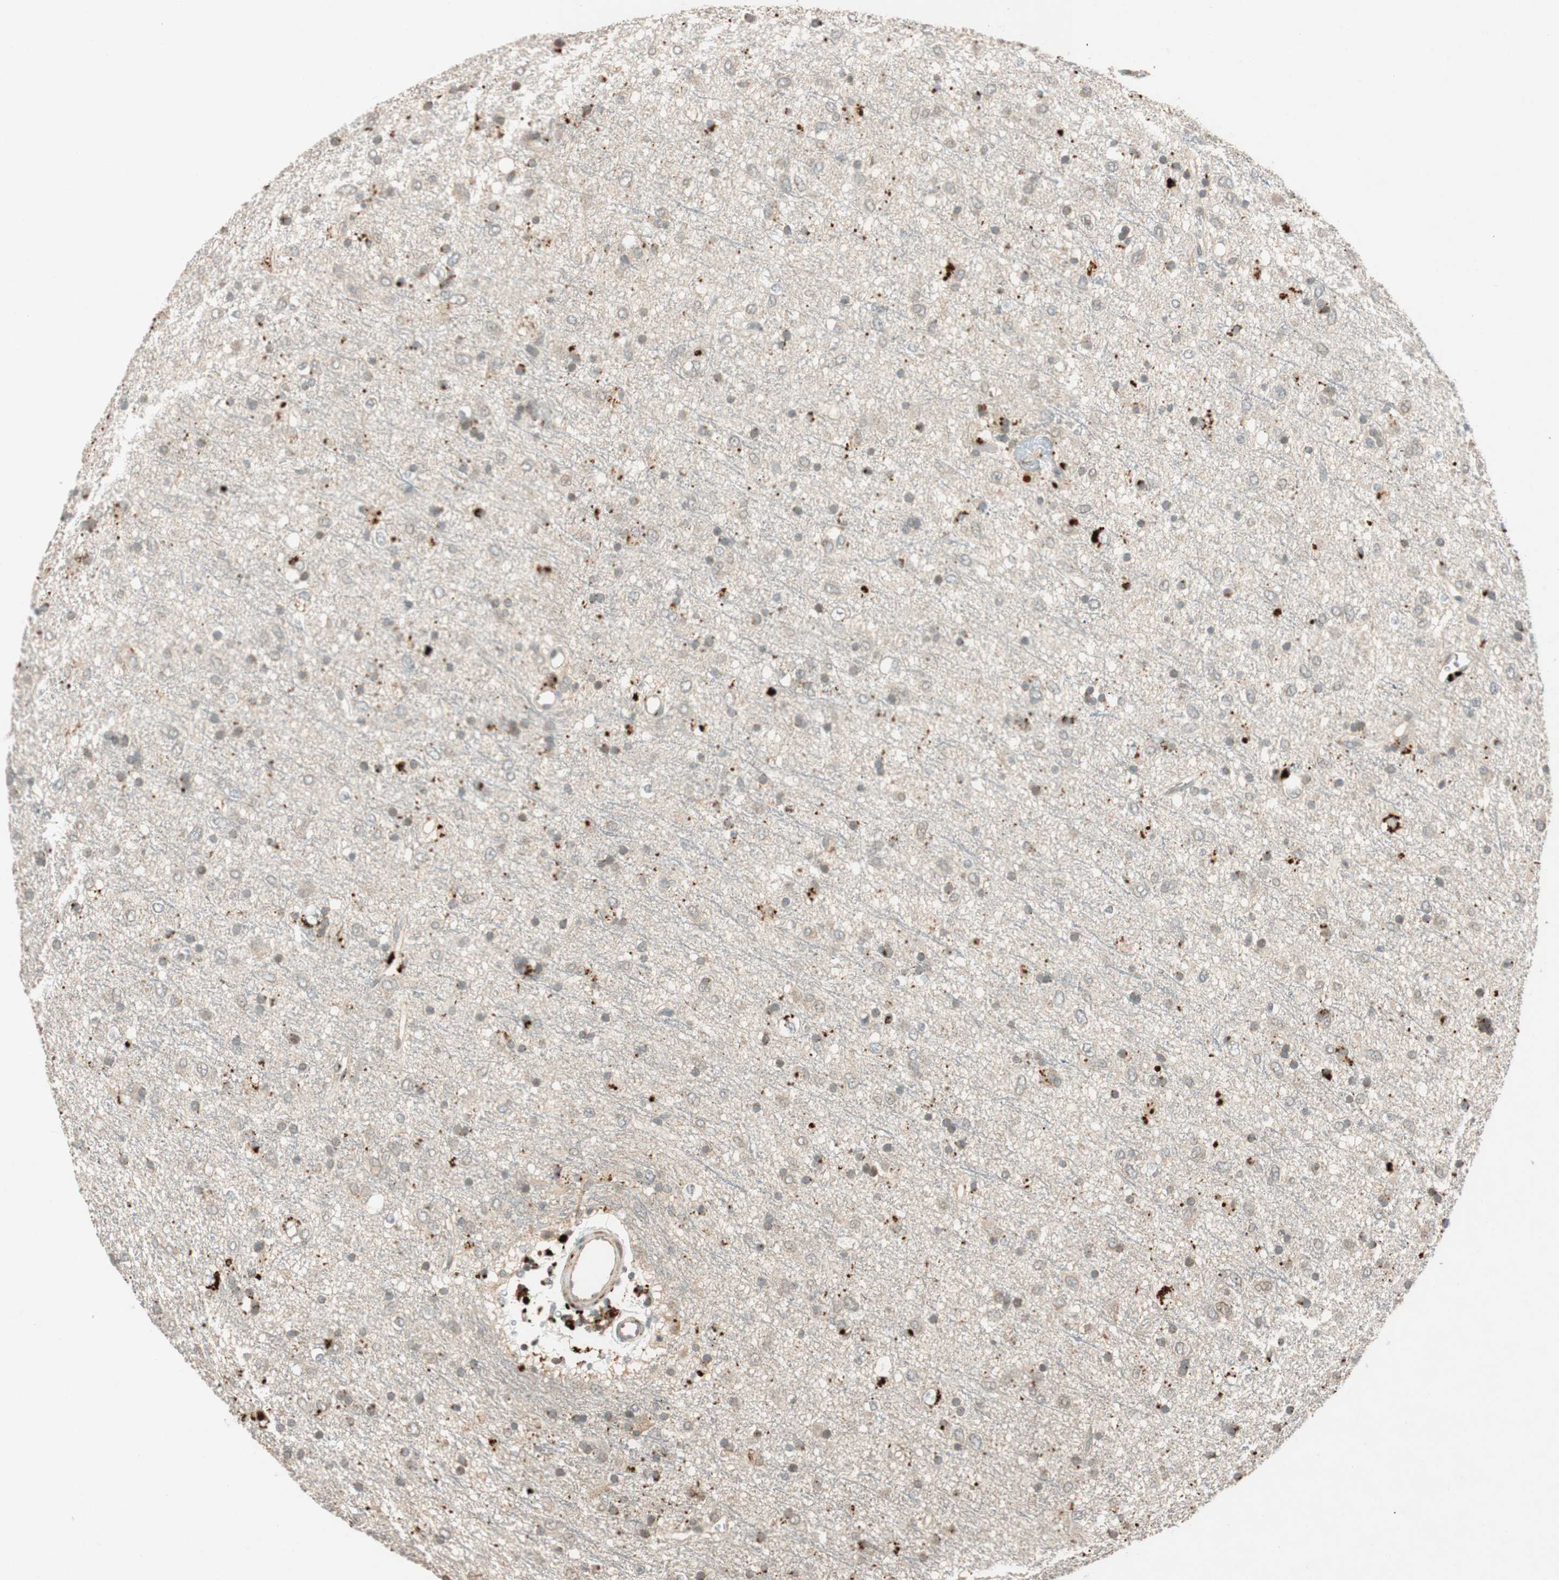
{"staining": {"intensity": "strong", "quantity": "<25%", "location": "cytoplasmic/membranous"}, "tissue": "glioma", "cell_type": "Tumor cells", "image_type": "cancer", "snomed": [{"axis": "morphology", "description": "Glioma, malignant, Low grade"}, {"axis": "topography", "description": "Brain"}], "caption": "This micrograph displays immunohistochemistry staining of human glioma, with medium strong cytoplasmic/membranous expression in about <25% of tumor cells.", "gene": "GLB1", "patient": {"sex": "male", "age": 77}}